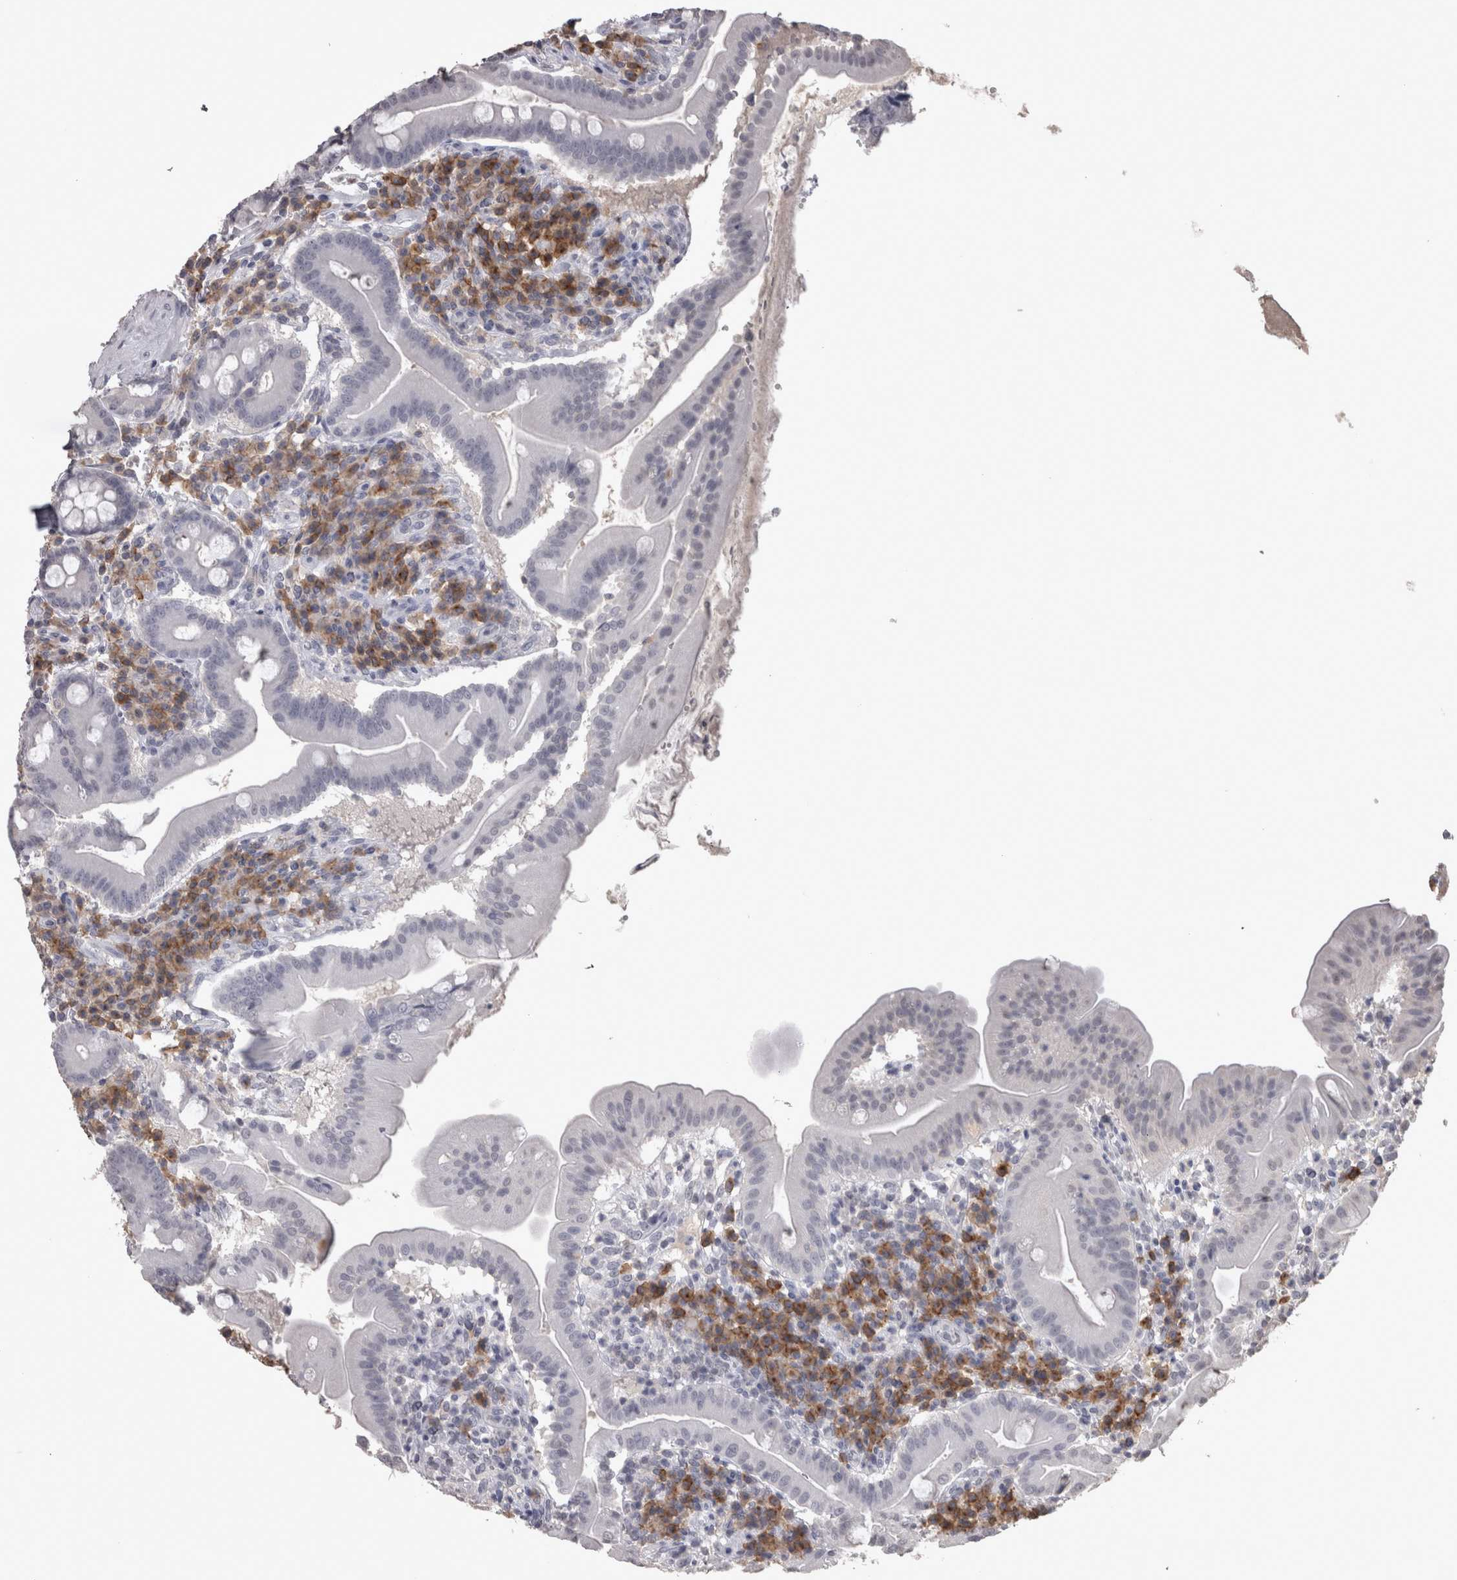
{"staining": {"intensity": "negative", "quantity": "none", "location": "none"}, "tissue": "duodenum", "cell_type": "Glandular cells", "image_type": "normal", "snomed": [{"axis": "morphology", "description": "Normal tissue, NOS"}, {"axis": "topography", "description": "Duodenum"}], "caption": "This is a micrograph of immunohistochemistry staining of benign duodenum, which shows no expression in glandular cells.", "gene": "LAX1", "patient": {"sex": "male", "age": 50}}